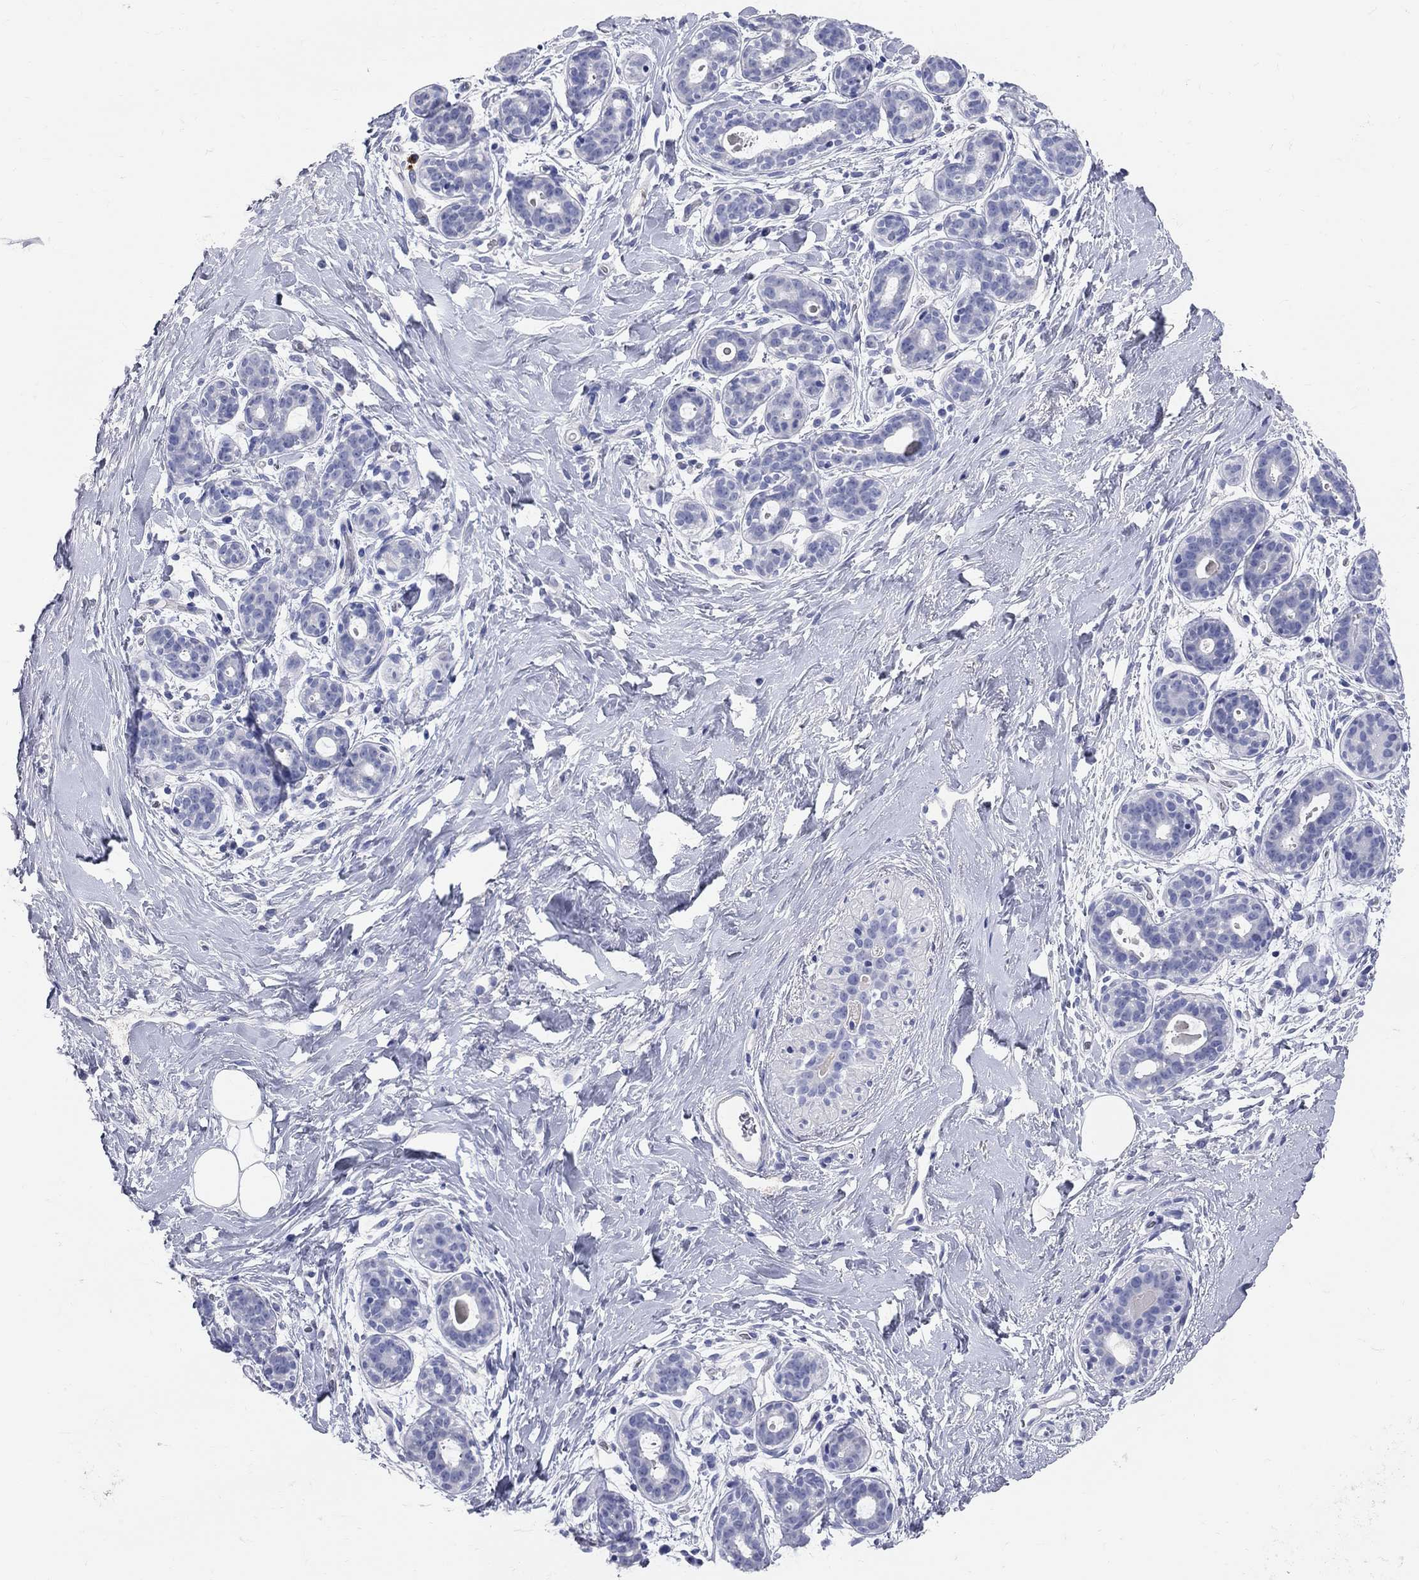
{"staining": {"intensity": "negative", "quantity": "none", "location": "none"}, "tissue": "breast", "cell_type": "Adipocytes", "image_type": "normal", "snomed": [{"axis": "morphology", "description": "Normal tissue, NOS"}, {"axis": "topography", "description": "Breast"}], "caption": "An immunohistochemistry (IHC) image of unremarkable breast is shown. There is no staining in adipocytes of breast. (DAB immunohistochemistry (IHC) with hematoxylin counter stain).", "gene": "AOX1", "patient": {"sex": "female", "age": 43}}